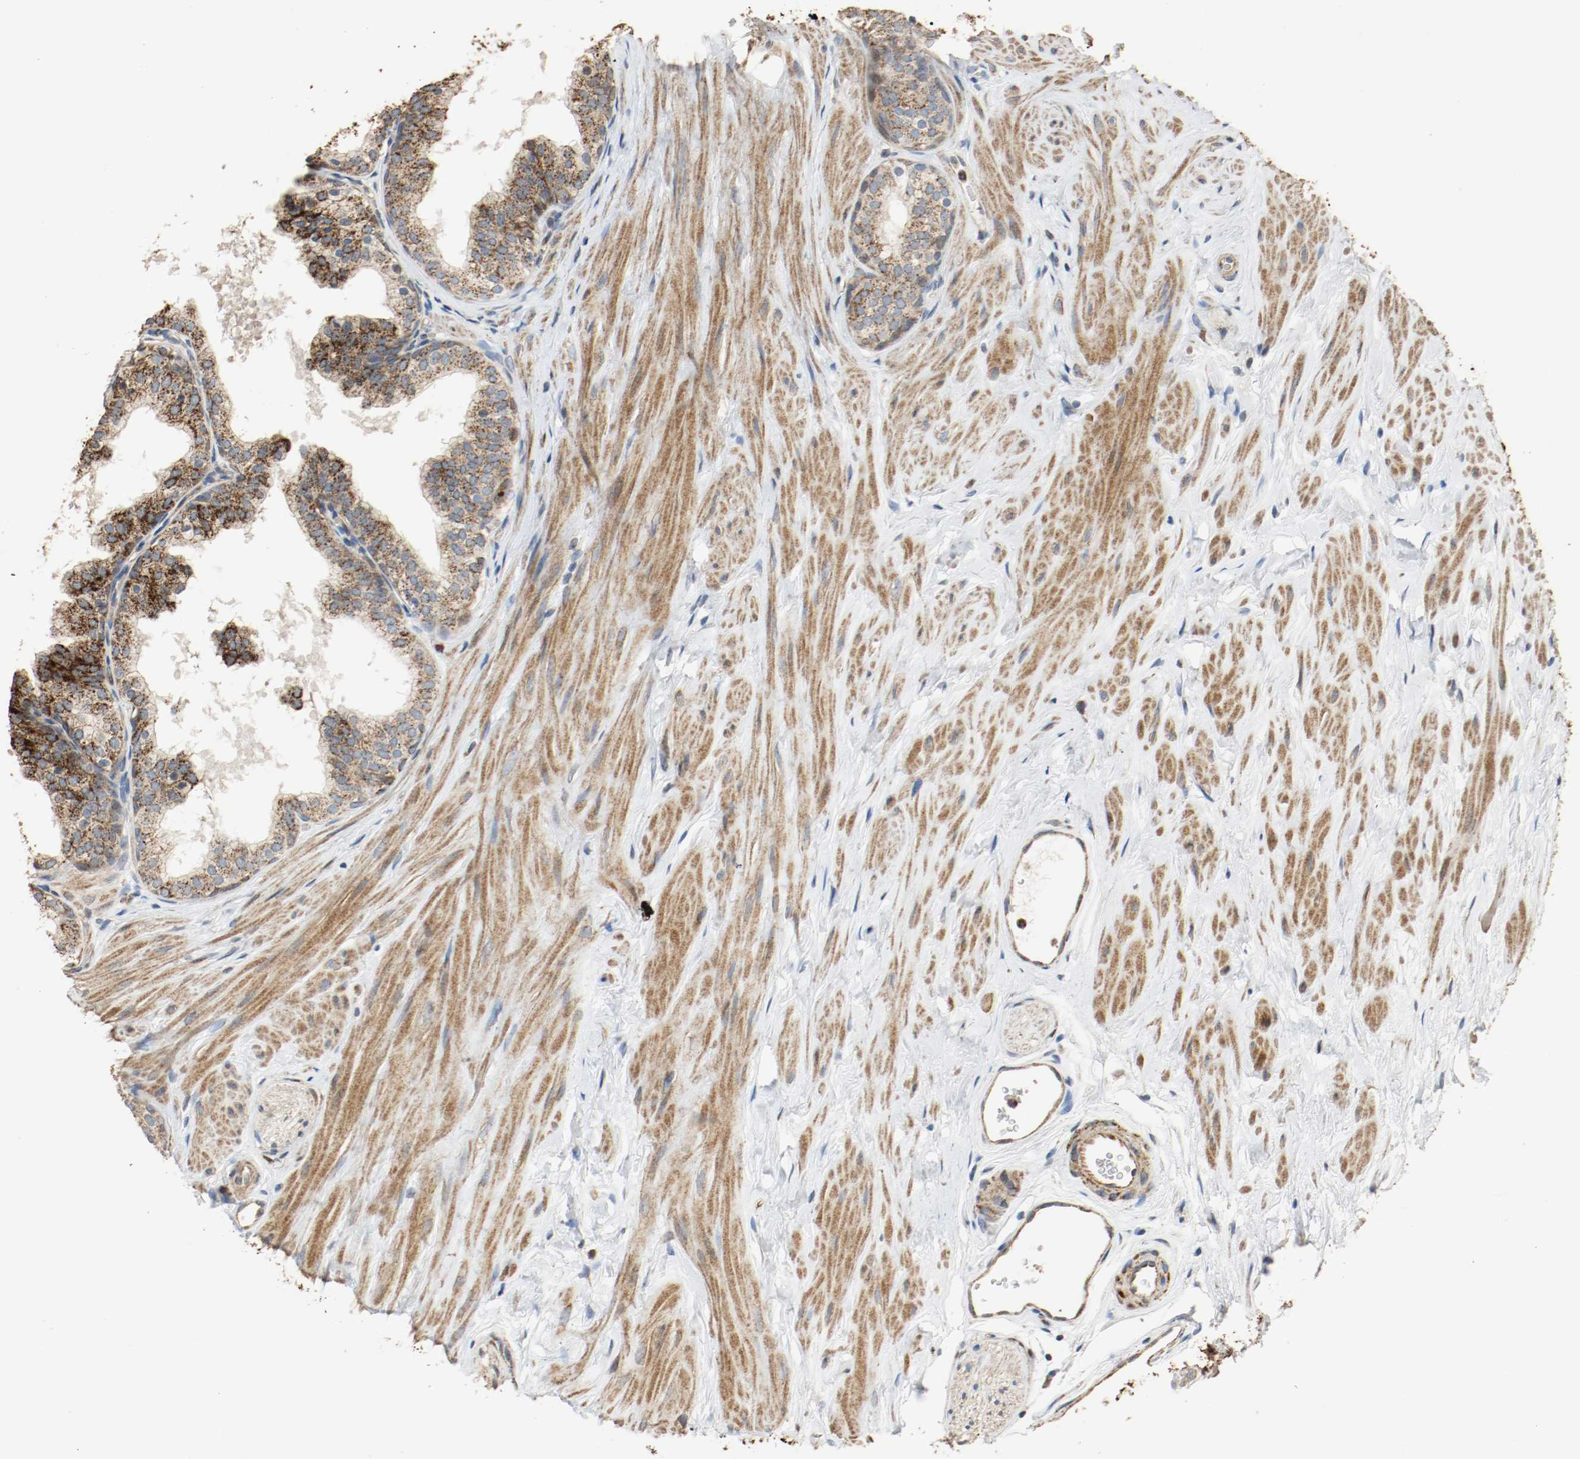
{"staining": {"intensity": "strong", "quantity": ">75%", "location": "cytoplasmic/membranous"}, "tissue": "prostate", "cell_type": "Glandular cells", "image_type": "normal", "snomed": [{"axis": "morphology", "description": "Normal tissue, NOS"}, {"axis": "topography", "description": "Prostate"}], "caption": "A histopathology image of prostate stained for a protein exhibits strong cytoplasmic/membranous brown staining in glandular cells.", "gene": "ALDH4A1", "patient": {"sex": "male", "age": 60}}